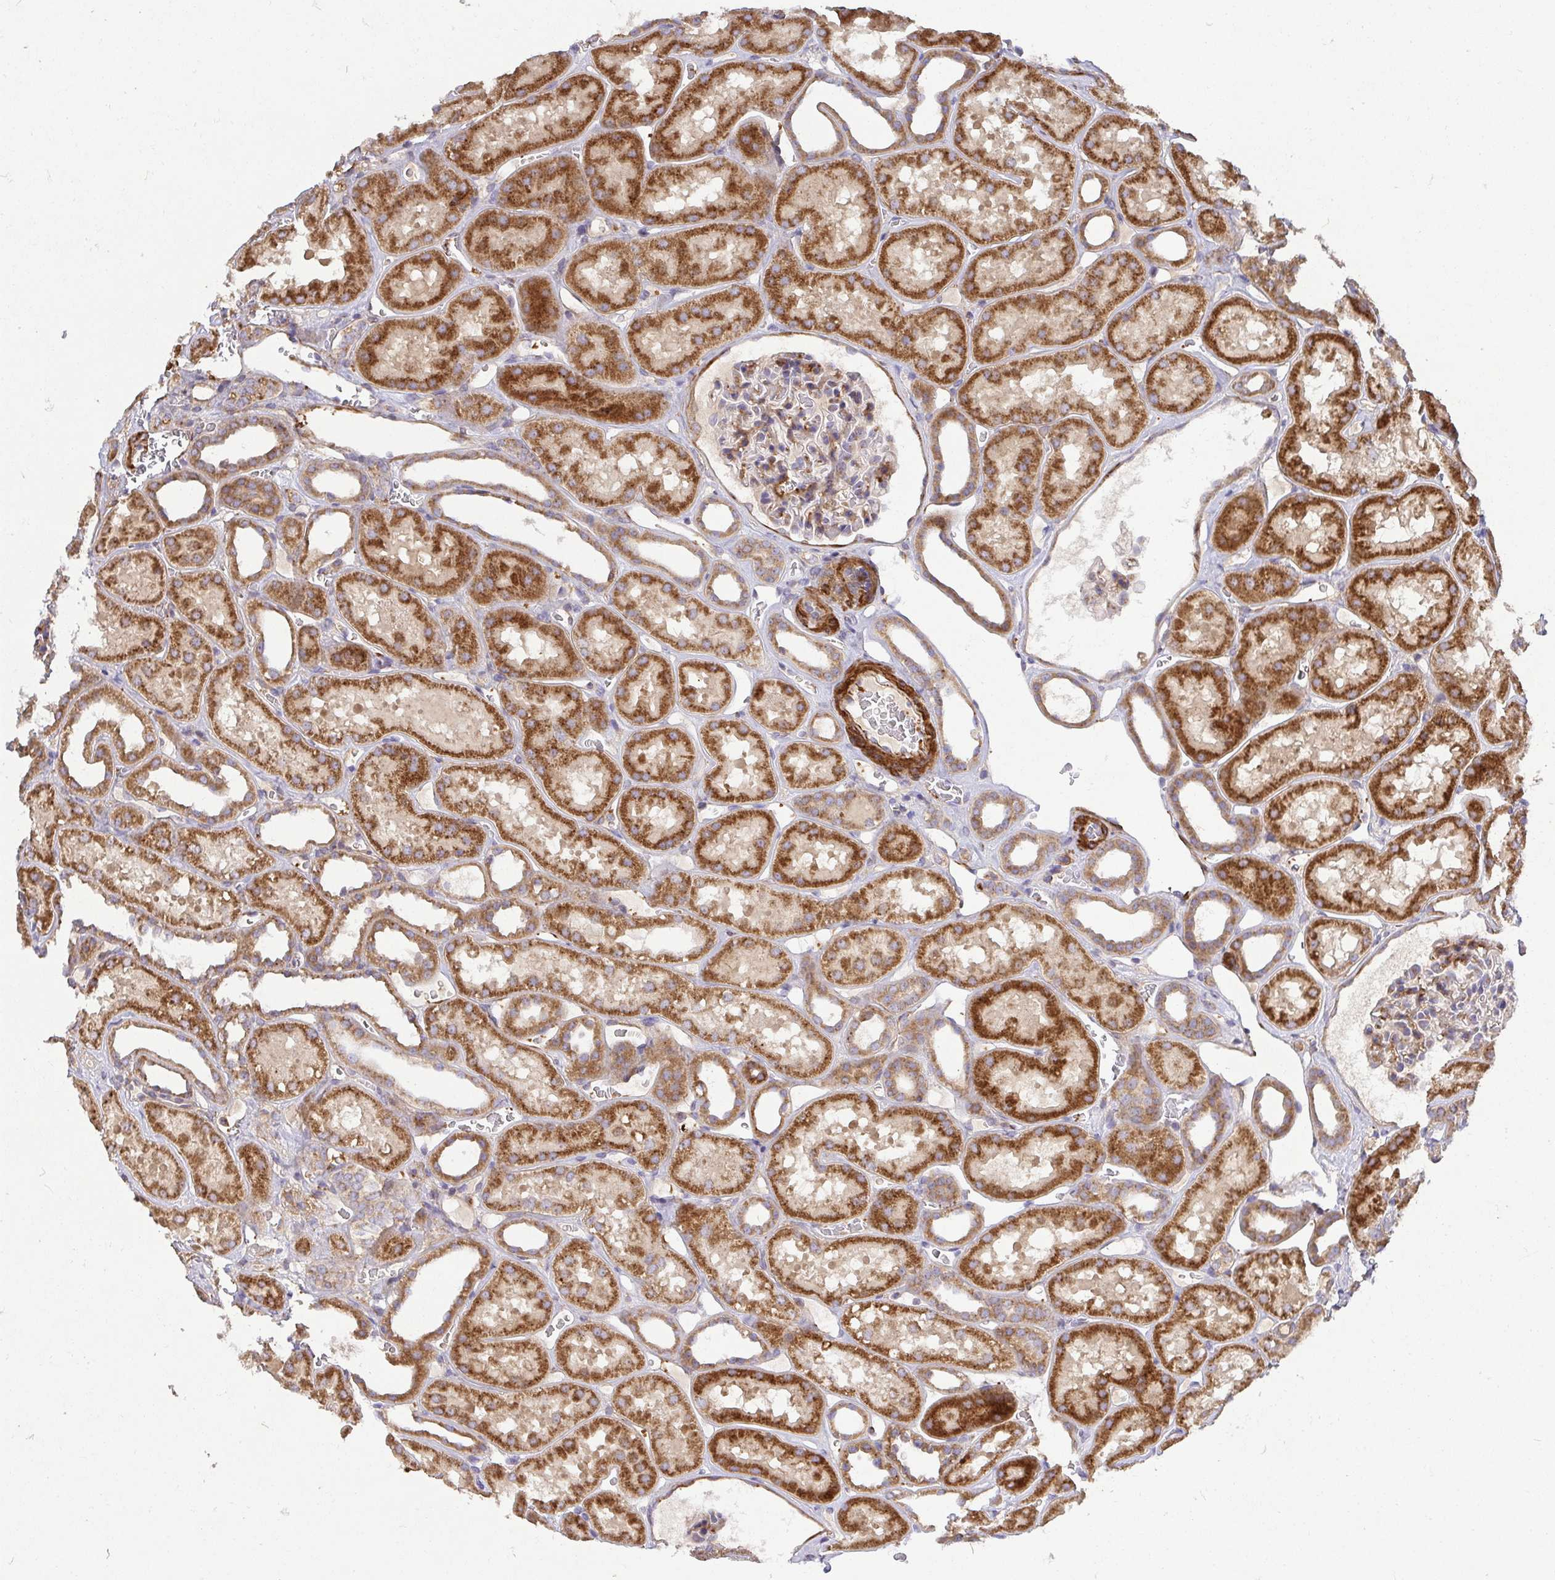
{"staining": {"intensity": "weak", "quantity": "25%-75%", "location": "cytoplasmic/membranous"}, "tissue": "kidney", "cell_type": "Cells in glomeruli", "image_type": "normal", "snomed": [{"axis": "morphology", "description": "Normal tissue, NOS"}, {"axis": "topography", "description": "Kidney"}], "caption": "Protein staining displays weak cytoplasmic/membranous positivity in about 25%-75% of cells in glomeruli in benign kidney.", "gene": "TM9SF4", "patient": {"sex": "female", "age": 41}}